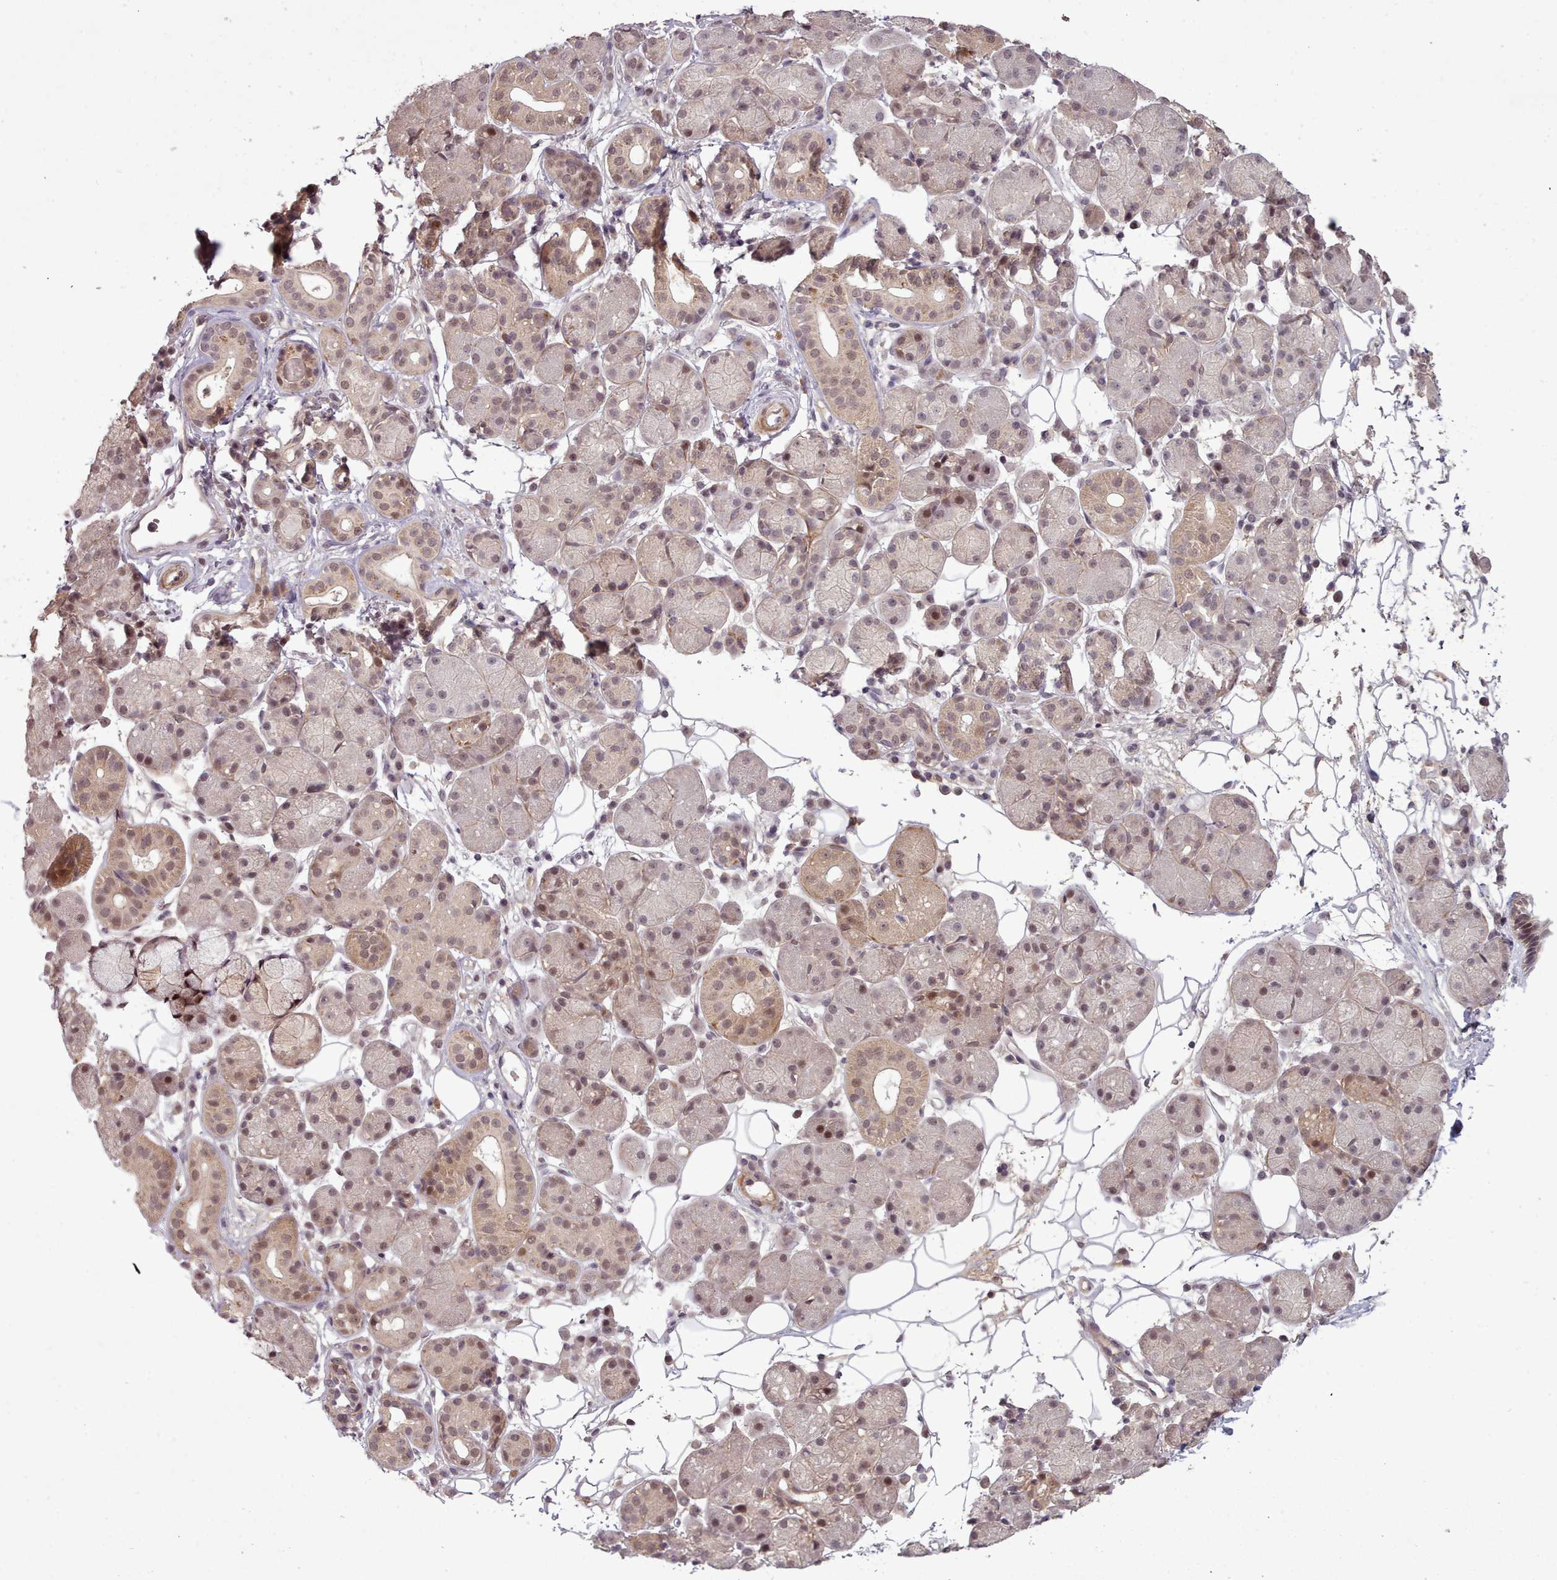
{"staining": {"intensity": "moderate", "quantity": "25%-75%", "location": "cytoplasmic/membranous,nuclear"}, "tissue": "salivary gland", "cell_type": "Glandular cells", "image_type": "normal", "snomed": [{"axis": "morphology", "description": "Squamous cell carcinoma, NOS"}, {"axis": "topography", "description": "Skin"}, {"axis": "topography", "description": "Head-Neck"}], "caption": "Immunohistochemistry of unremarkable human salivary gland reveals medium levels of moderate cytoplasmic/membranous,nuclear expression in approximately 25%-75% of glandular cells. The protein of interest is shown in brown color, while the nuclei are stained blue.", "gene": "CDC6", "patient": {"sex": "male", "age": 80}}